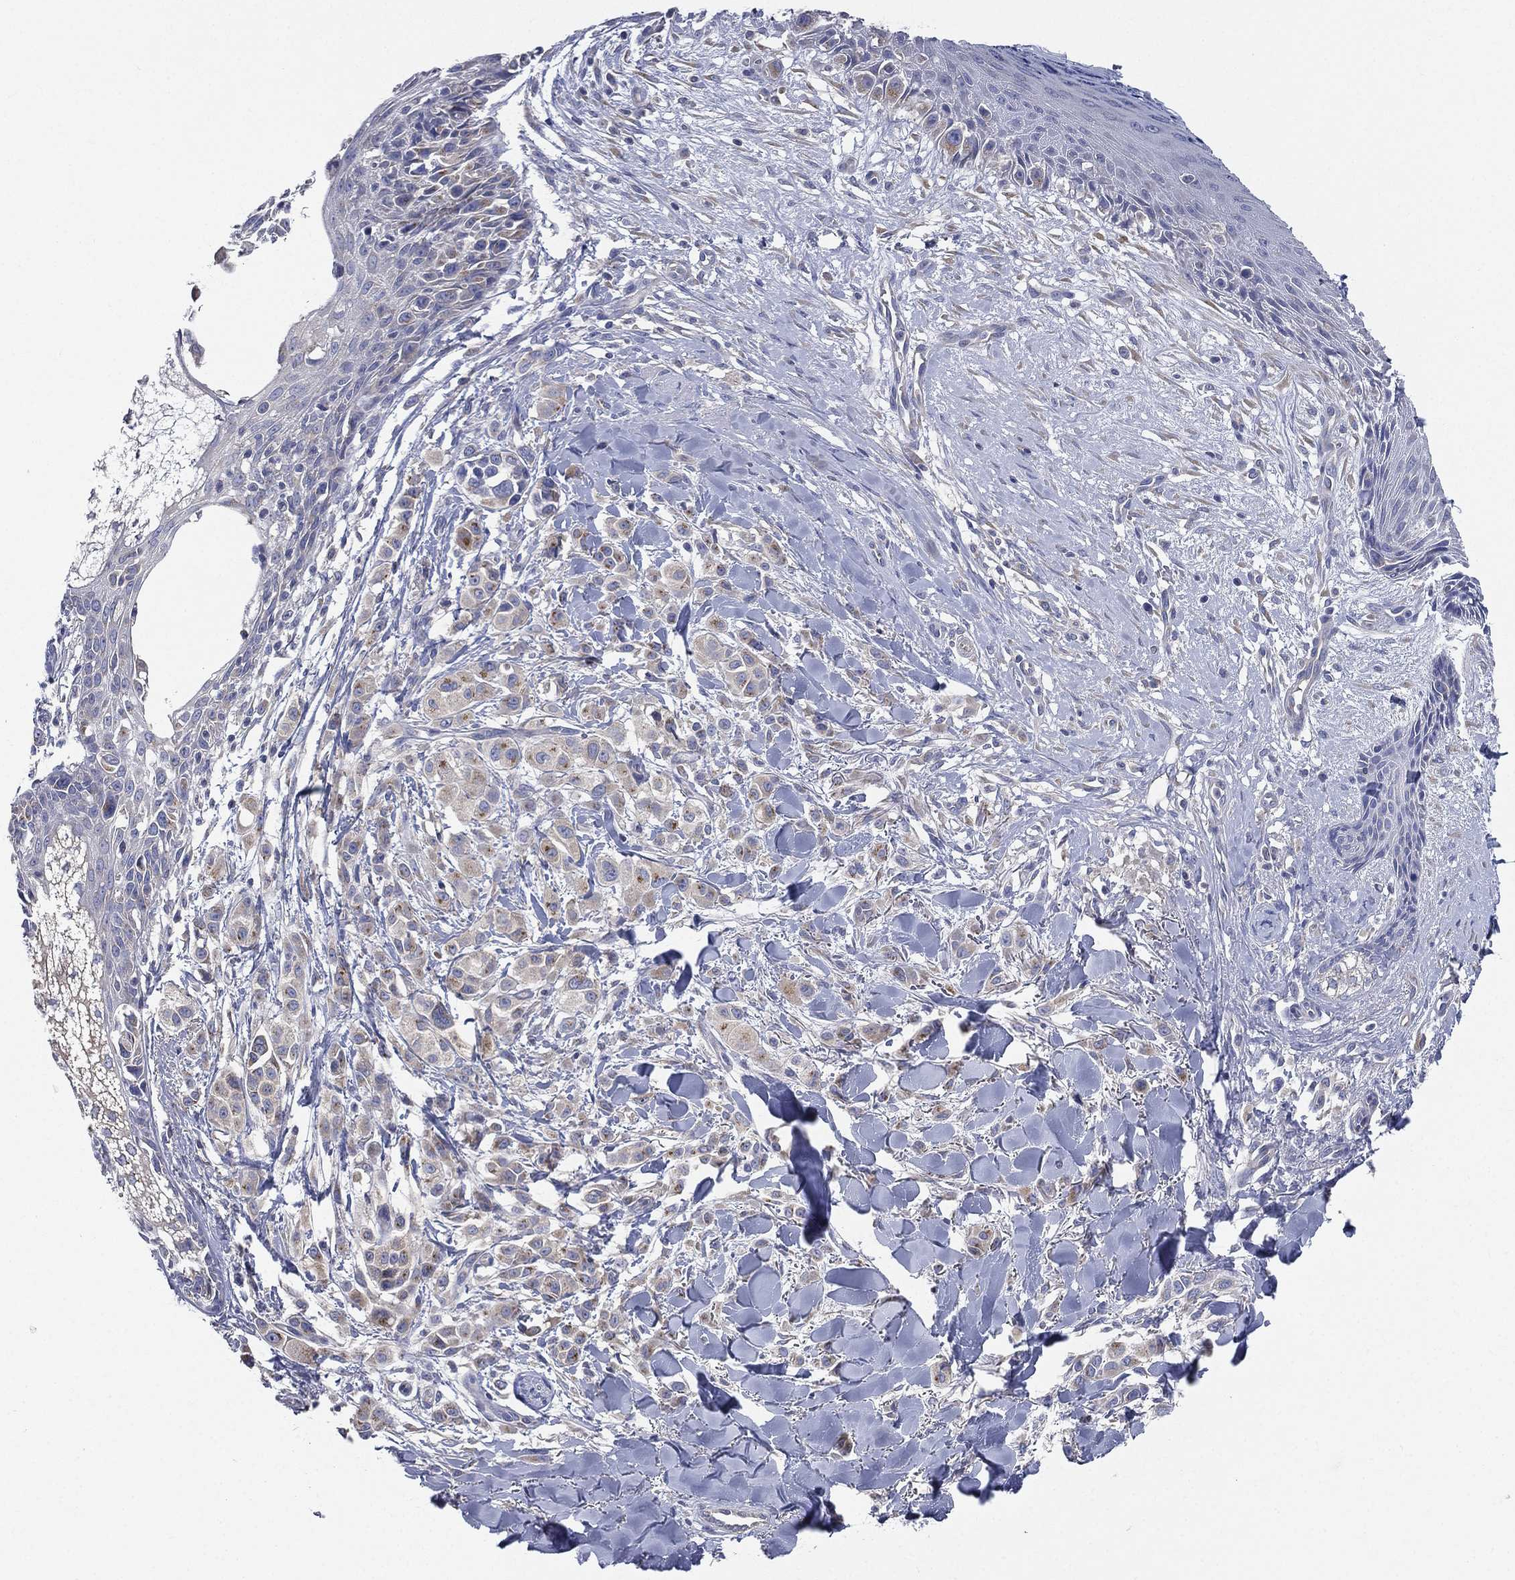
{"staining": {"intensity": "negative", "quantity": "none", "location": "none"}, "tissue": "melanoma", "cell_type": "Tumor cells", "image_type": "cancer", "snomed": [{"axis": "morphology", "description": "Malignant melanoma, NOS"}, {"axis": "topography", "description": "Skin"}], "caption": "Immunohistochemistry micrograph of neoplastic tissue: human melanoma stained with DAB (3,3'-diaminobenzidine) shows no significant protein expression in tumor cells.", "gene": "ATP8A2", "patient": {"sex": "male", "age": 57}}